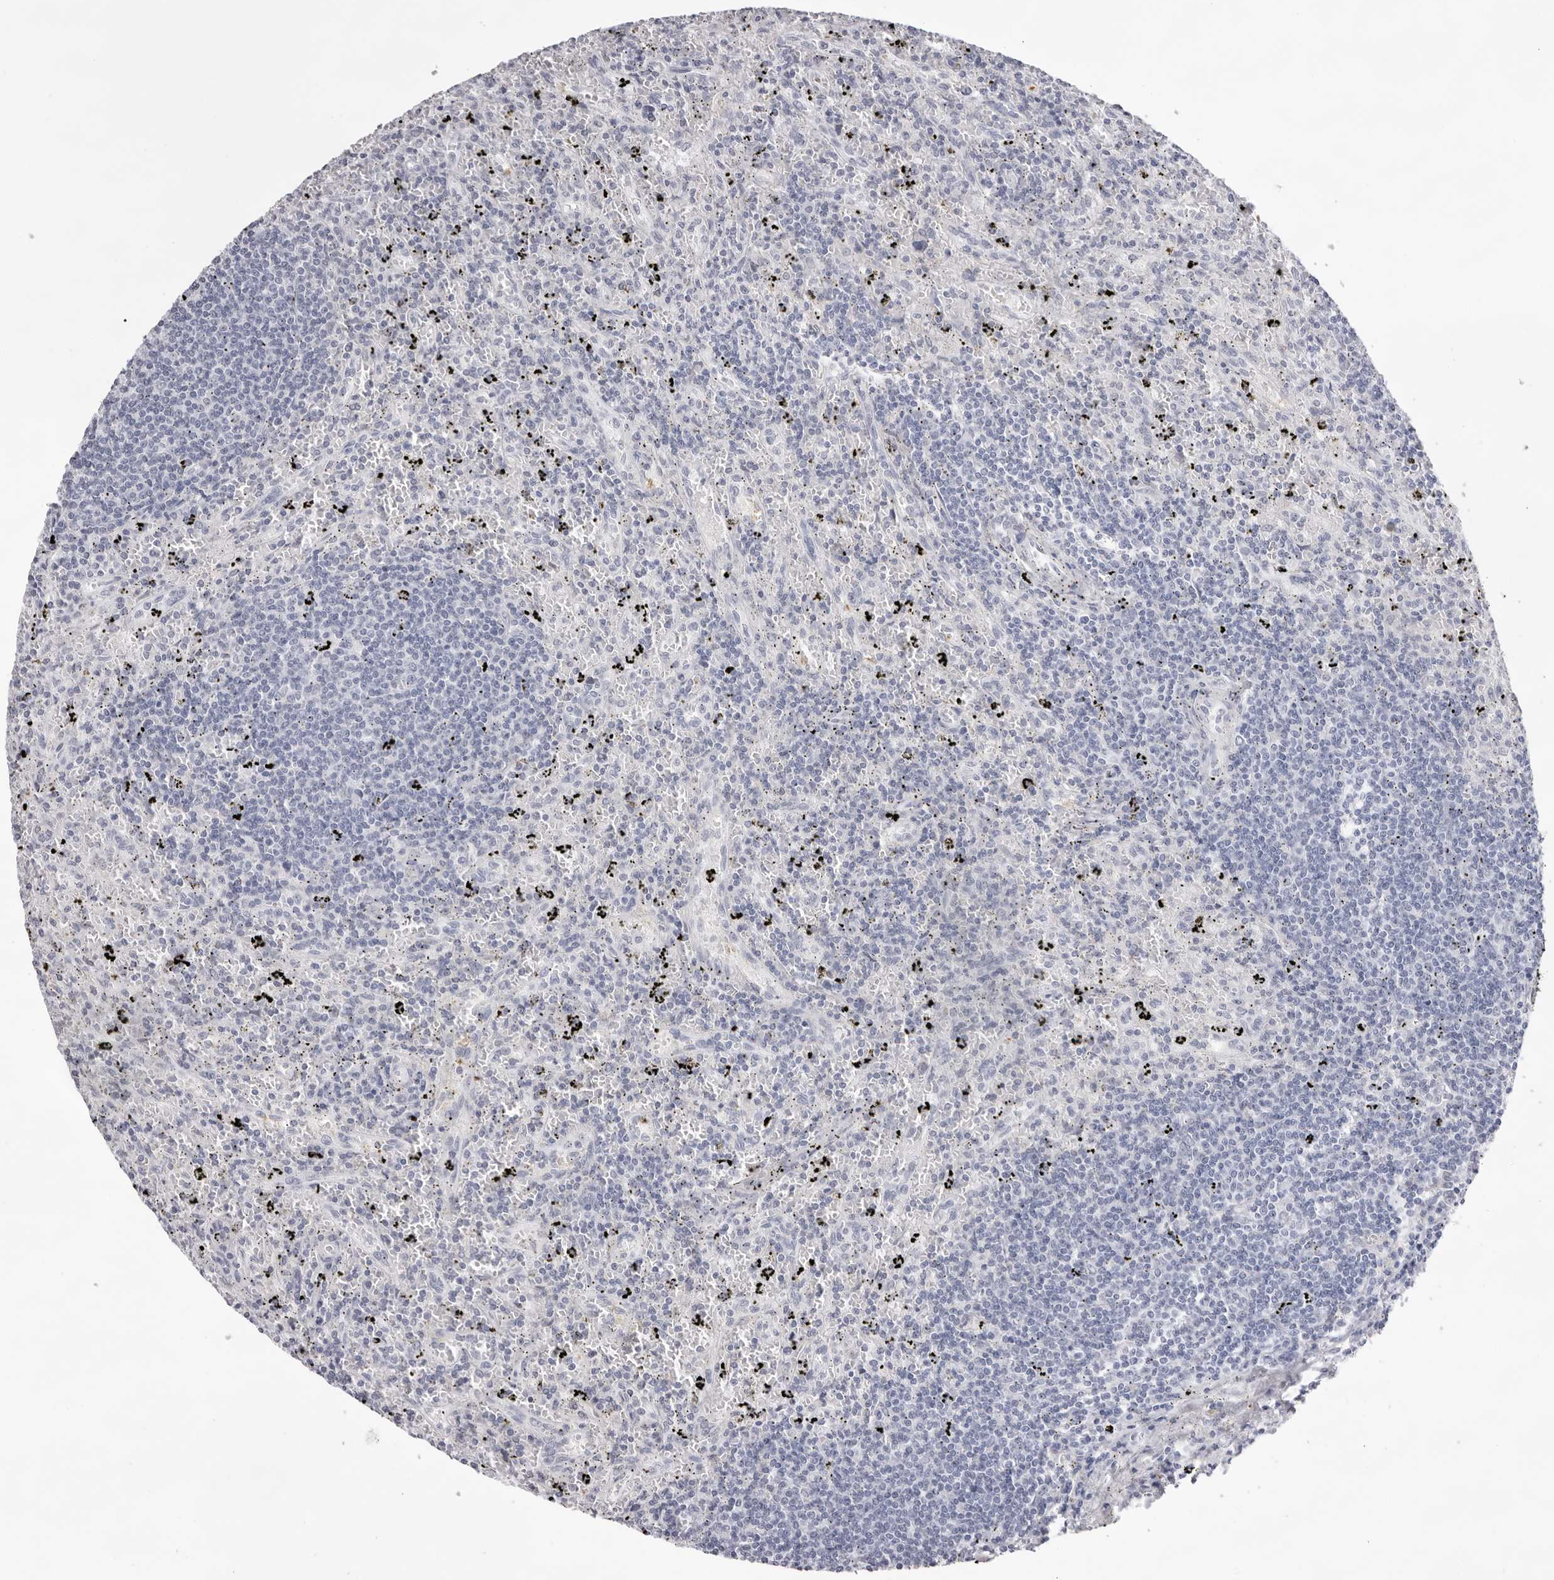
{"staining": {"intensity": "negative", "quantity": "none", "location": "none"}, "tissue": "lymphoma", "cell_type": "Tumor cells", "image_type": "cancer", "snomed": [{"axis": "morphology", "description": "Malignant lymphoma, non-Hodgkin's type, Low grade"}, {"axis": "topography", "description": "Spleen"}], "caption": "Tumor cells are negative for protein expression in human malignant lymphoma, non-Hodgkin's type (low-grade). (DAB (3,3'-diaminobenzidine) immunohistochemistry (IHC) visualized using brightfield microscopy, high magnification).", "gene": "TMOD4", "patient": {"sex": "male", "age": 76}}